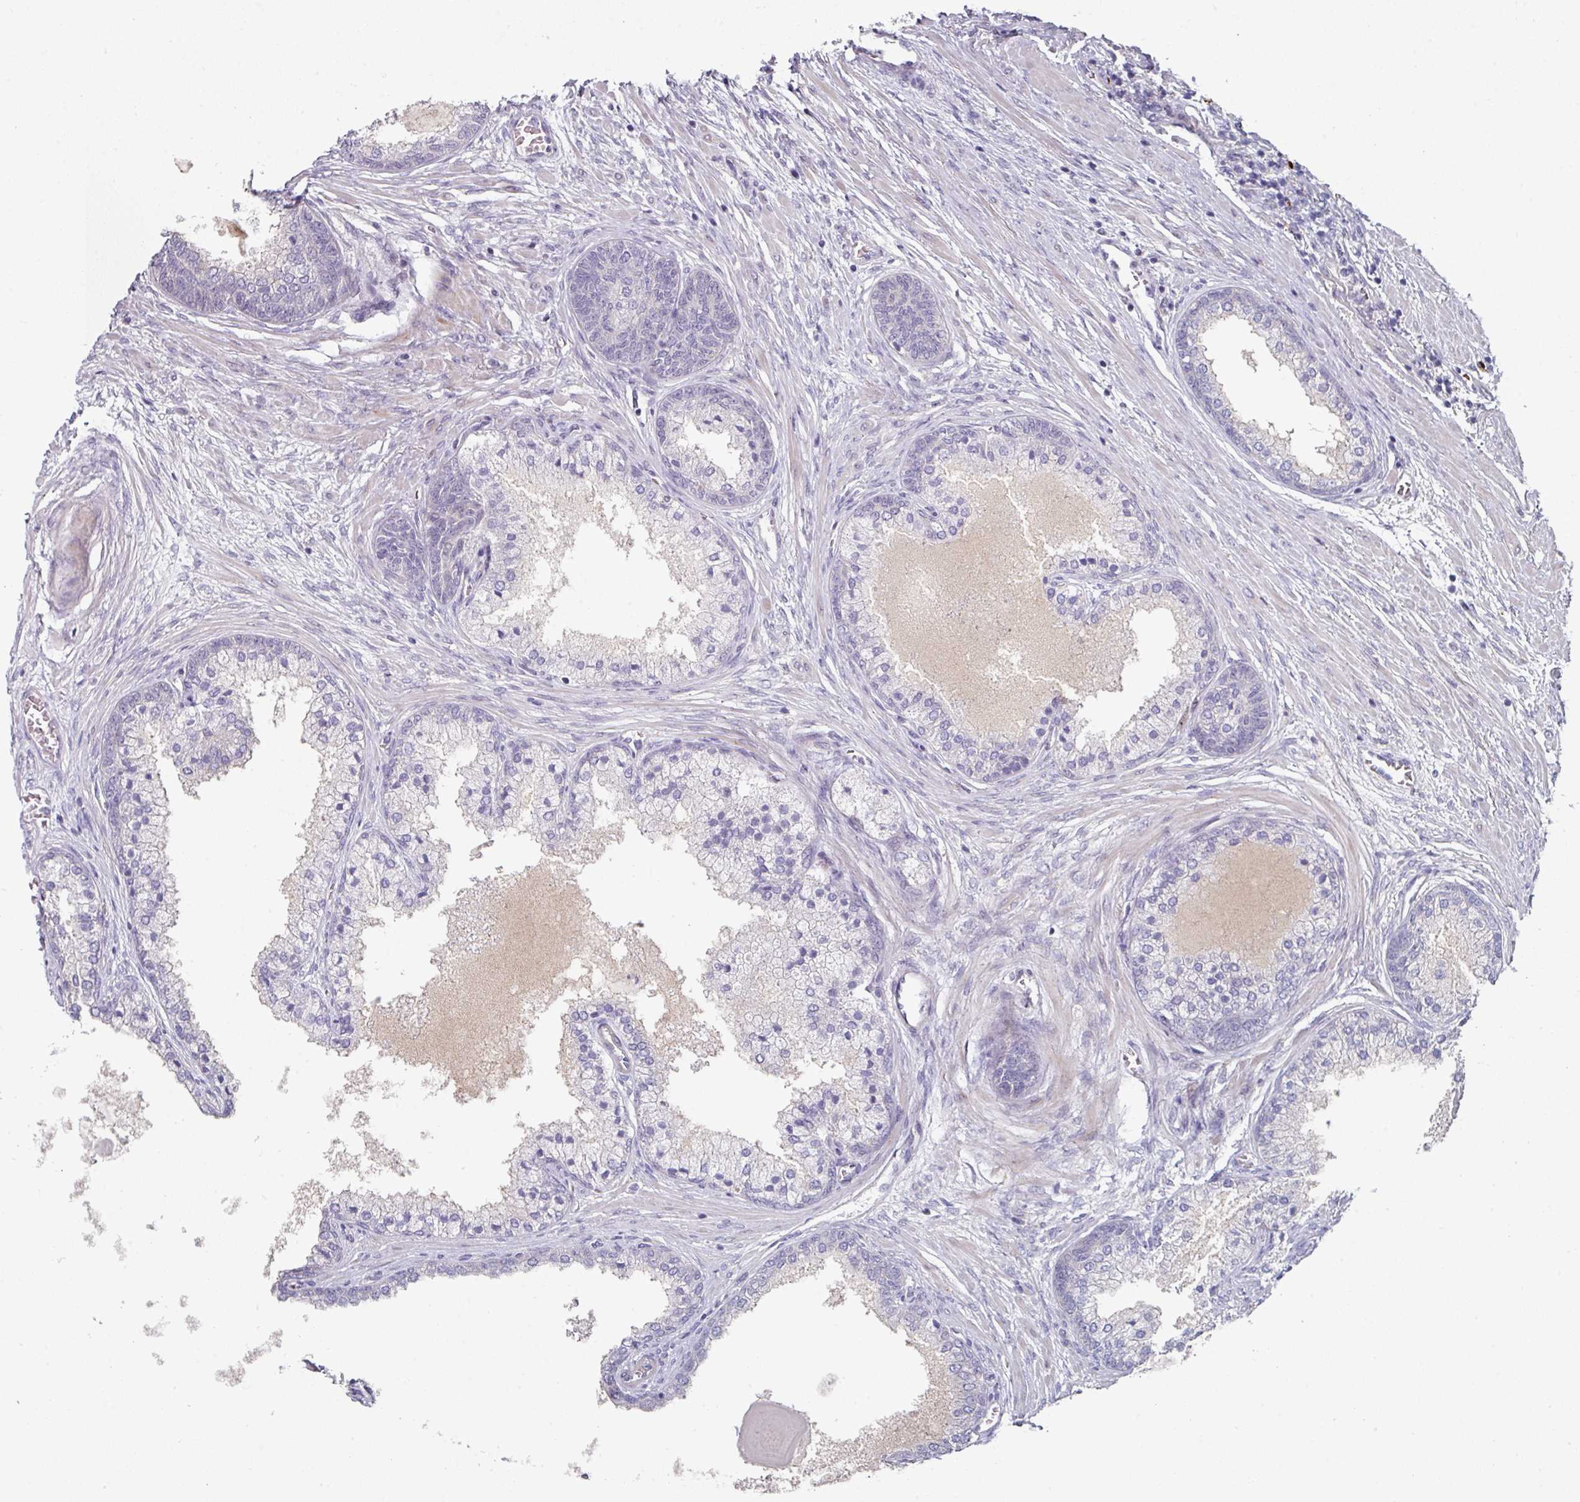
{"staining": {"intensity": "negative", "quantity": "none", "location": "none"}, "tissue": "prostate cancer", "cell_type": "Tumor cells", "image_type": "cancer", "snomed": [{"axis": "morphology", "description": "Adenocarcinoma, Low grade"}, {"axis": "topography", "description": "Prostate"}], "caption": "An immunohistochemistry photomicrograph of low-grade adenocarcinoma (prostate) is shown. There is no staining in tumor cells of low-grade adenocarcinoma (prostate).", "gene": "WSB2", "patient": {"sex": "male", "age": 59}}